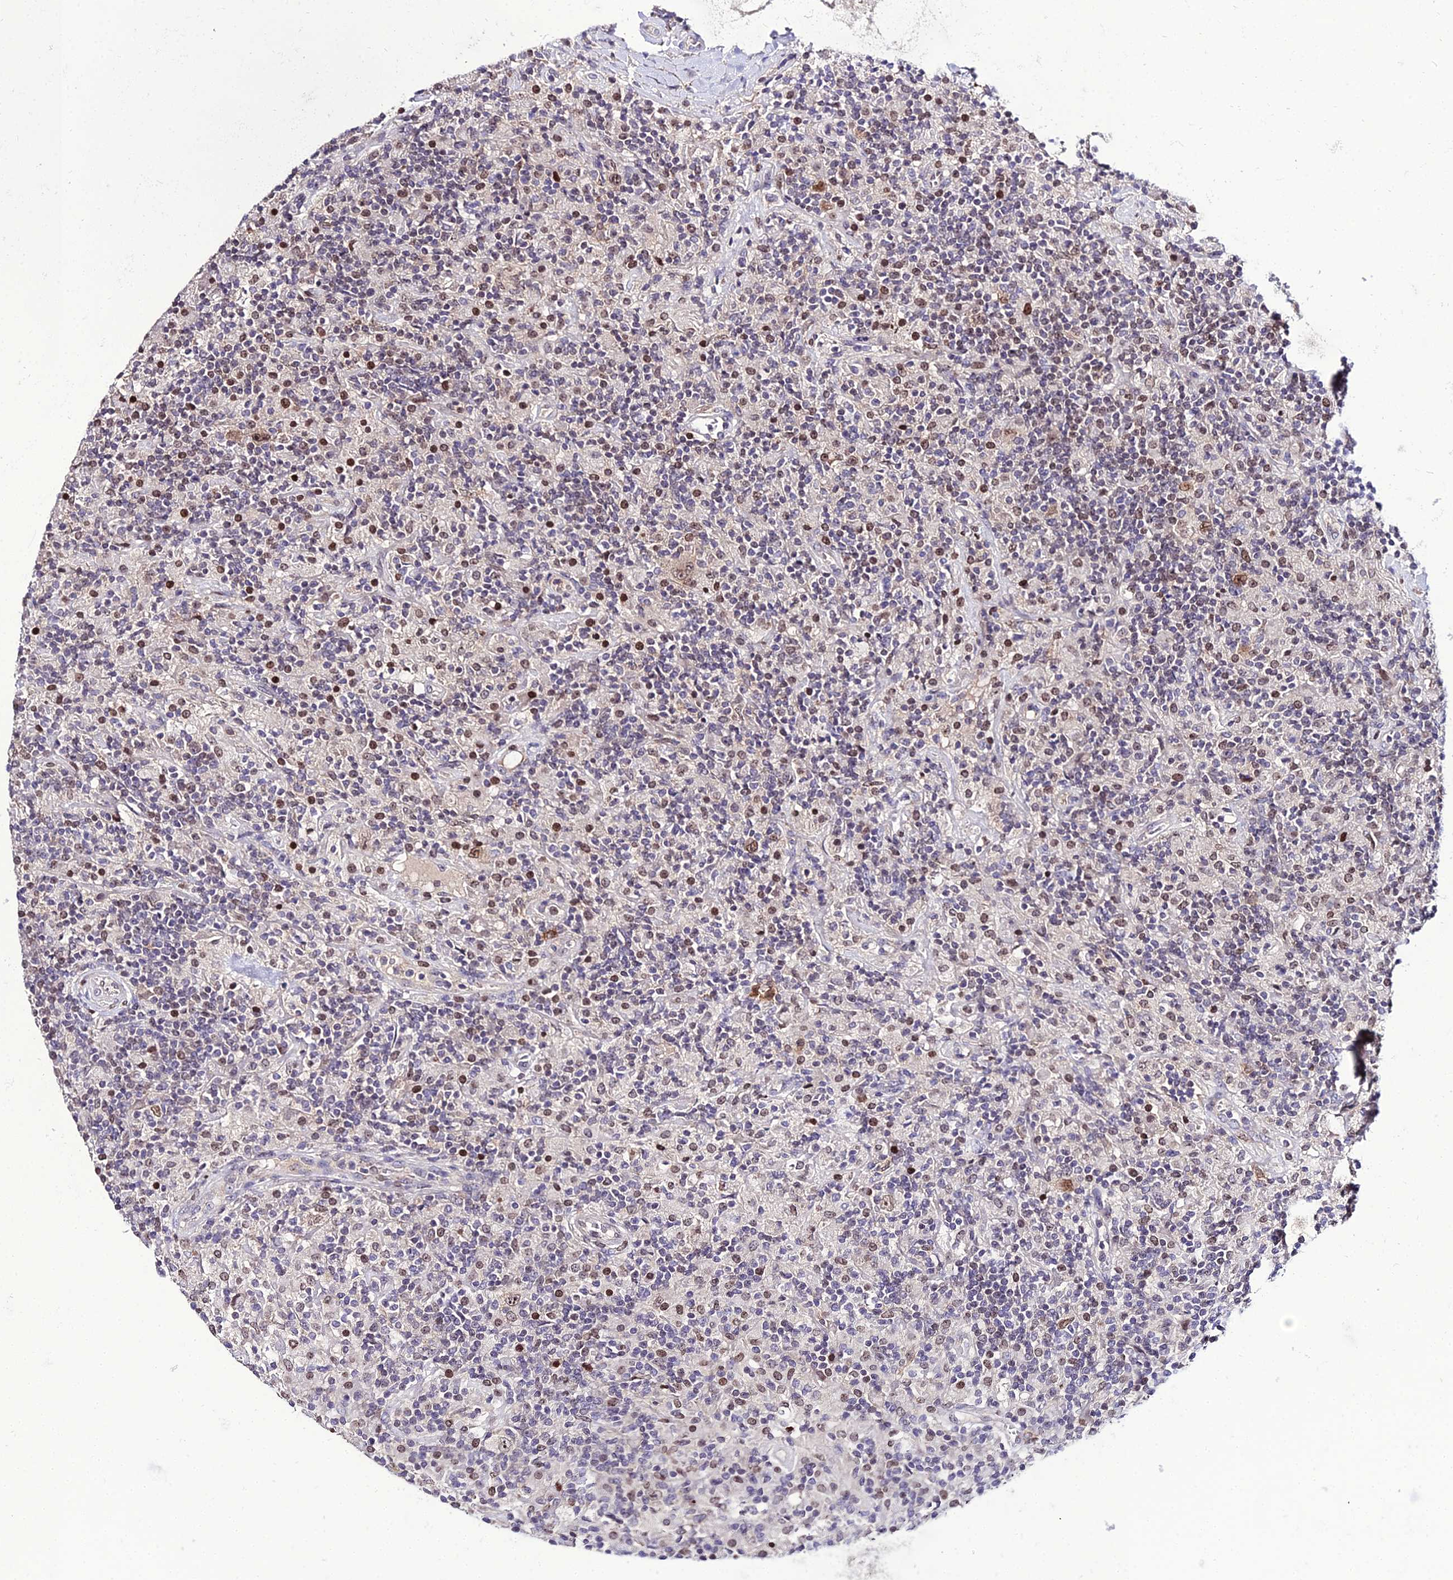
{"staining": {"intensity": "moderate", "quantity": ">75%", "location": "nuclear"}, "tissue": "lymphoma", "cell_type": "Tumor cells", "image_type": "cancer", "snomed": [{"axis": "morphology", "description": "Hodgkin's disease, NOS"}, {"axis": "topography", "description": "Lymph node"}], "caption": "Immunohistochemical staining of human Hodgkin's disease shows moderate nuclear protein staining in about >75% of tumor cells.", "gene": "SHQ1", "patient": {"sex": "male", "age": 70}}